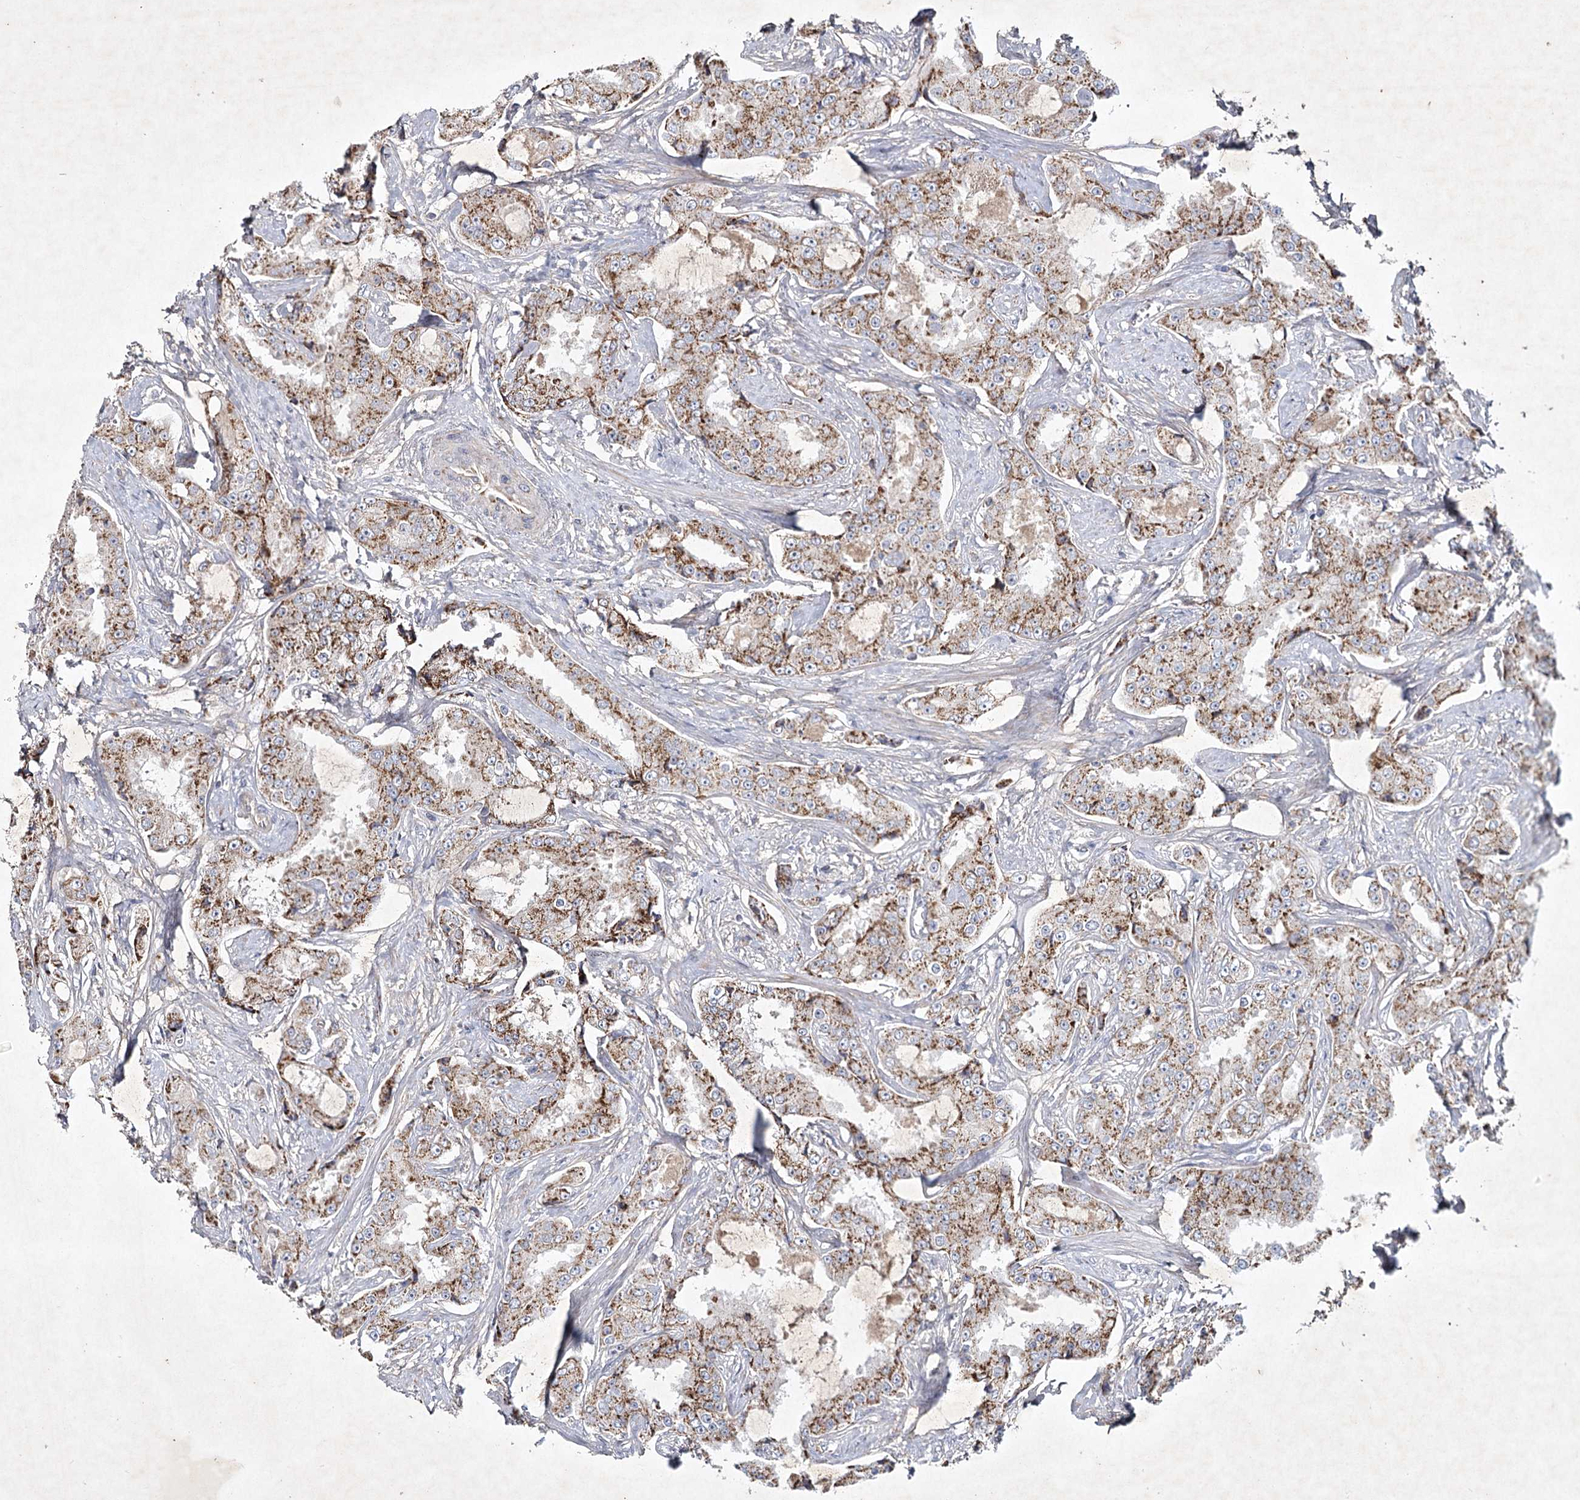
{"staining": {"intensity": "strong", "quantity": ">75%", "location": "cytoplasmic/membranous"}, "tissue": "prostate cancer", "cell_type": "Tumor cells", "image_type": "cancer", "snomed": [{"axis": "morphology", "description": "Adenocarcinoma, High grade"}, {"axis": "topography", "description": "Prostate"}], "caption": "Prostate high-grade adenocarcinoma was stained to show a protein in brown. There is high levels of strong cytoplasmic/membranous staining in approximately >75% of tumor cells. (Stains: DAB (3,3'-diaminobenzidine) in brown, nuclei in blue, Microscopy: brightfield microscopy at high magnification).", "gene": "MRPL44", "patient": {"sex": "male", "age": 73}}